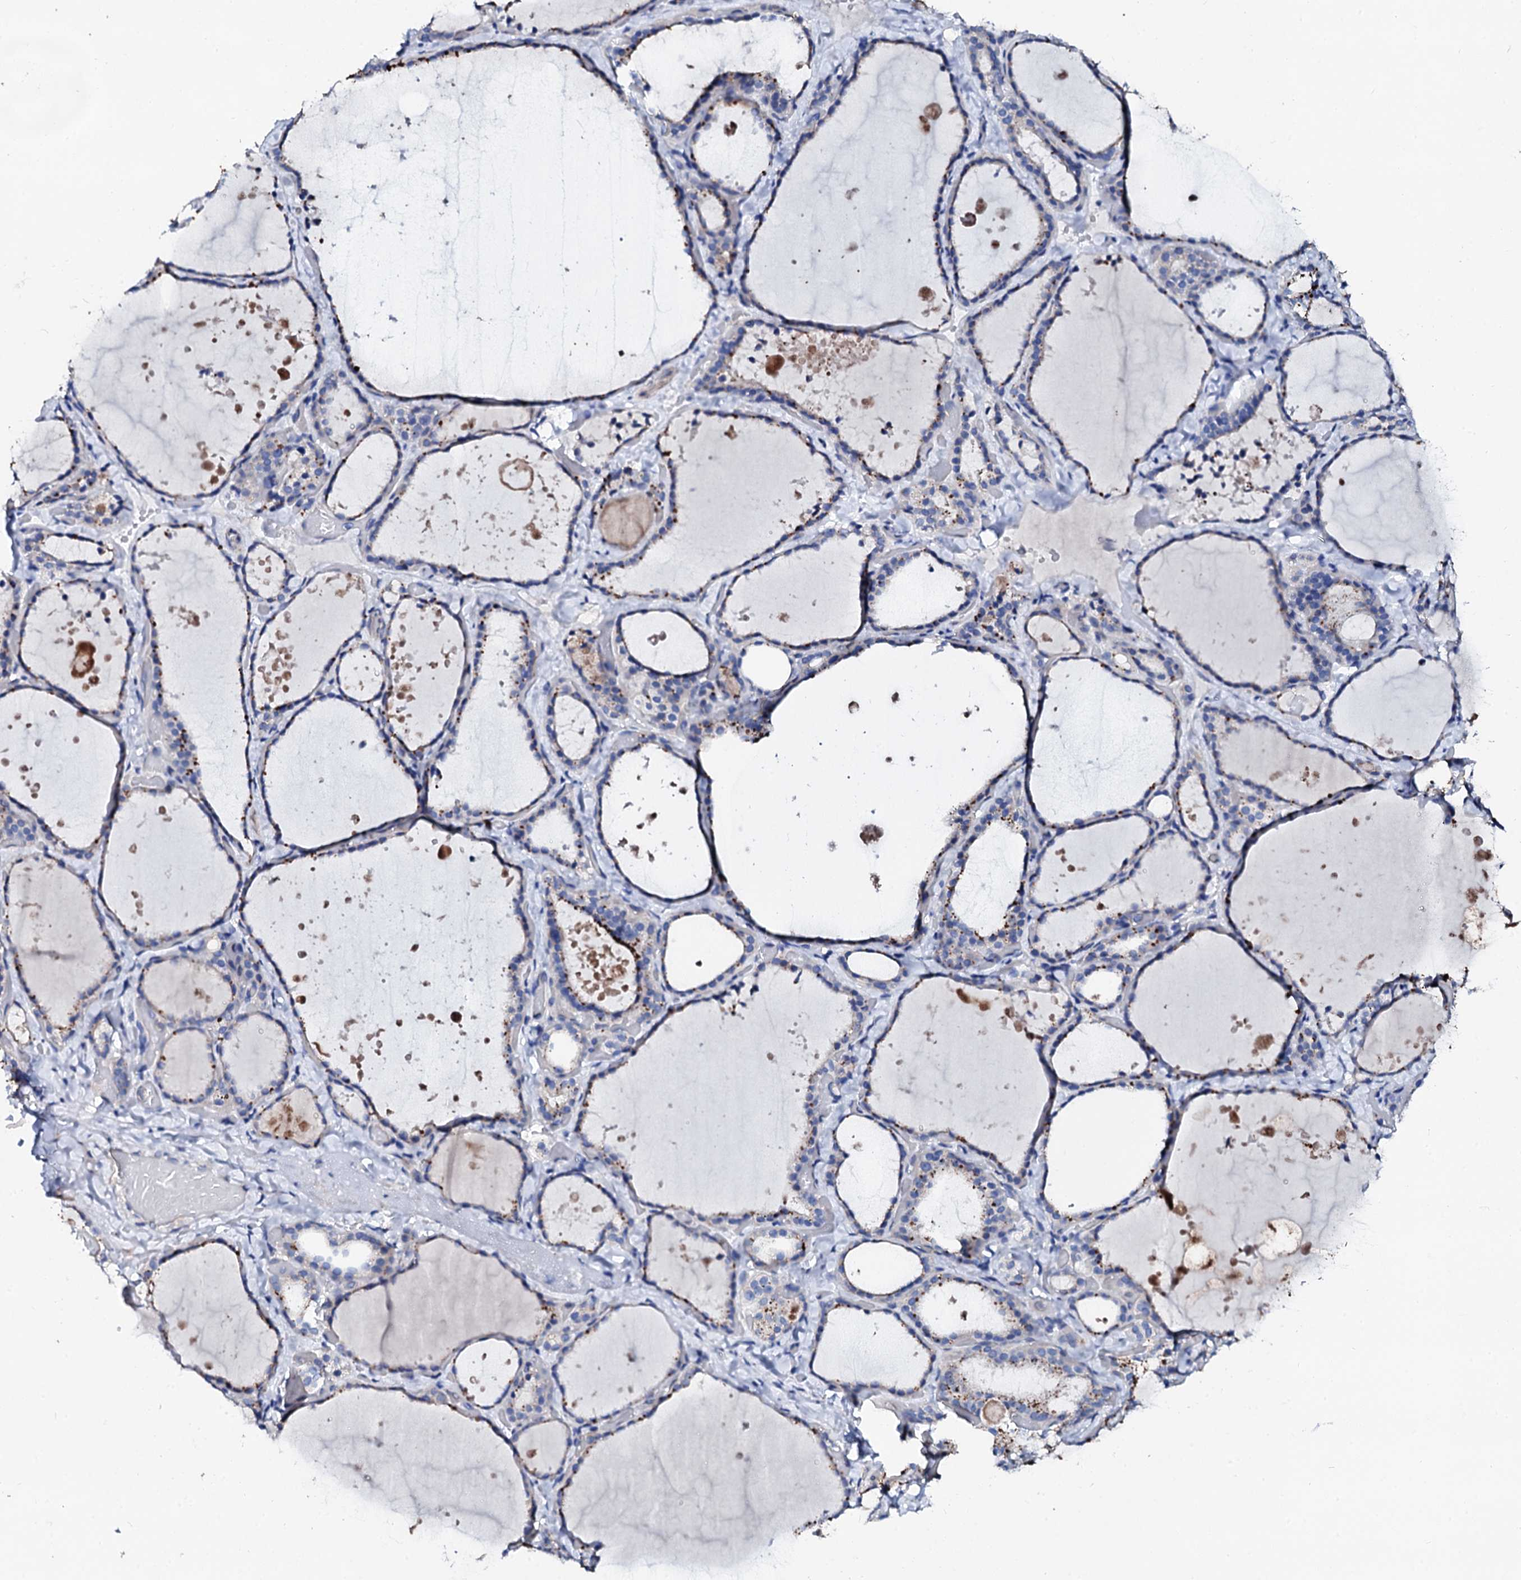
{"staining": {"intensity": "negative", "quantity": "none", "location": "none"}, "tissue": "thyroid gland", "cell_type": "Glandular cells", "image_type": "normal", "snomed": [{"axis": "morphology", "description": "Normal tissue, NOS"}, {"axis": "topography", "description": "Thyroid gland"}], "caption": "Image shows no protein staining in glandular cells of benign thyroid gland. (DAB immunohistochemistry (IHC) visualized using brightfield microscopy, high magnification).", "gene": "KLHL32", "patient": {"sex": "female", "age": 44}}